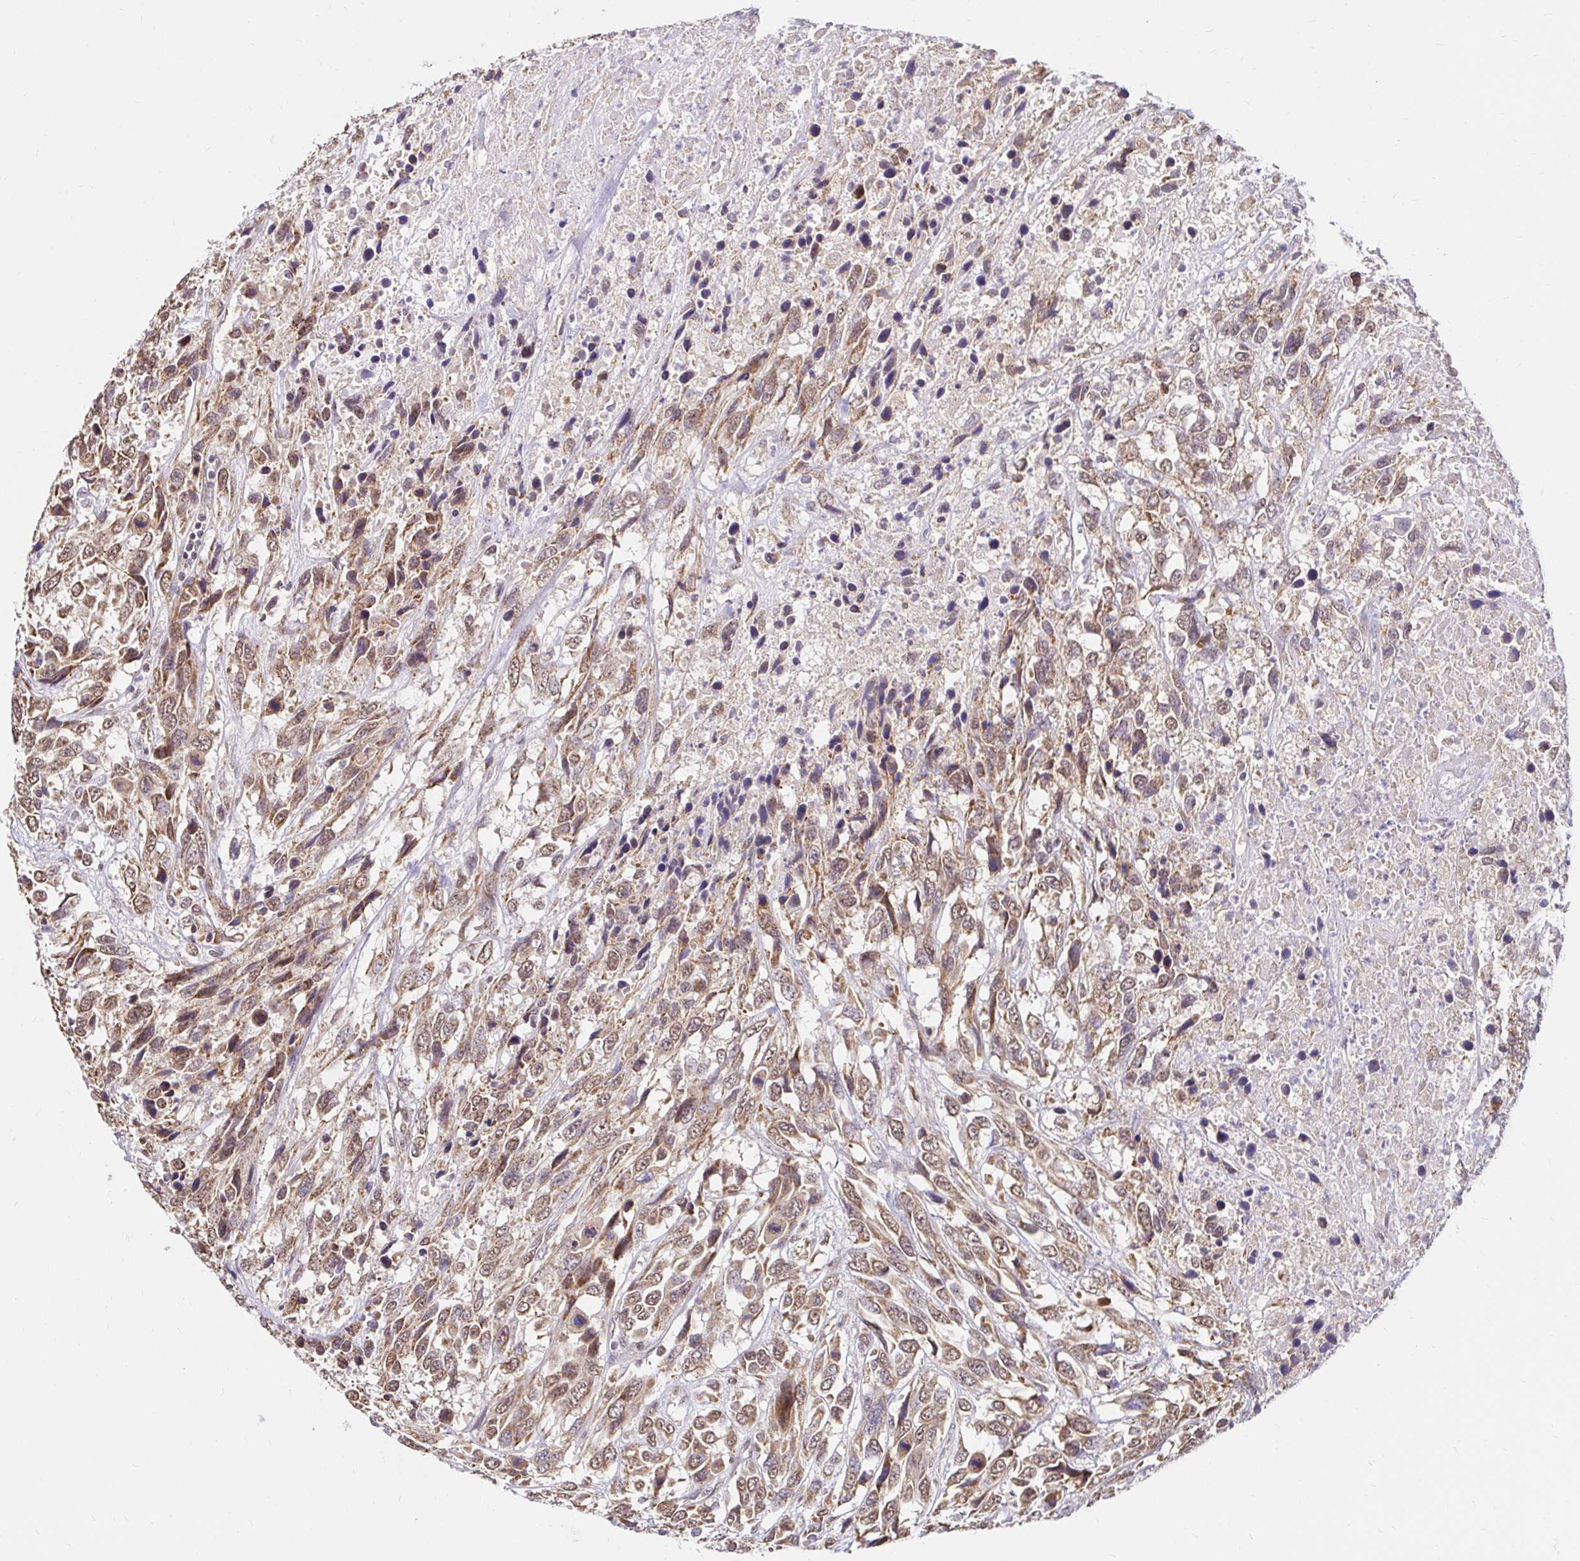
{"staining": {"intensity": "moderate", "quantity": ">75%", "location": "cytoplasmic/membranous,nuclear"}, "tissue": "urothelial cancer", "cell_type": "Tumor cells", "image_type": "cancer", "snomed": [{"axis": "morphology", "description": "Urothelial carcinoma, High grade"}, {"axis": "topography", "description": "Urinary bladder"}], "caption": "Immunohistochemical staining of urothelial cancer shows medium levels of moderate cytoplasmic/membranous and nuclear protein positivity in approximately >75% of tumor cells.", "gene": "TIMM50", "patient": {"sex": "female", "age": 70}}